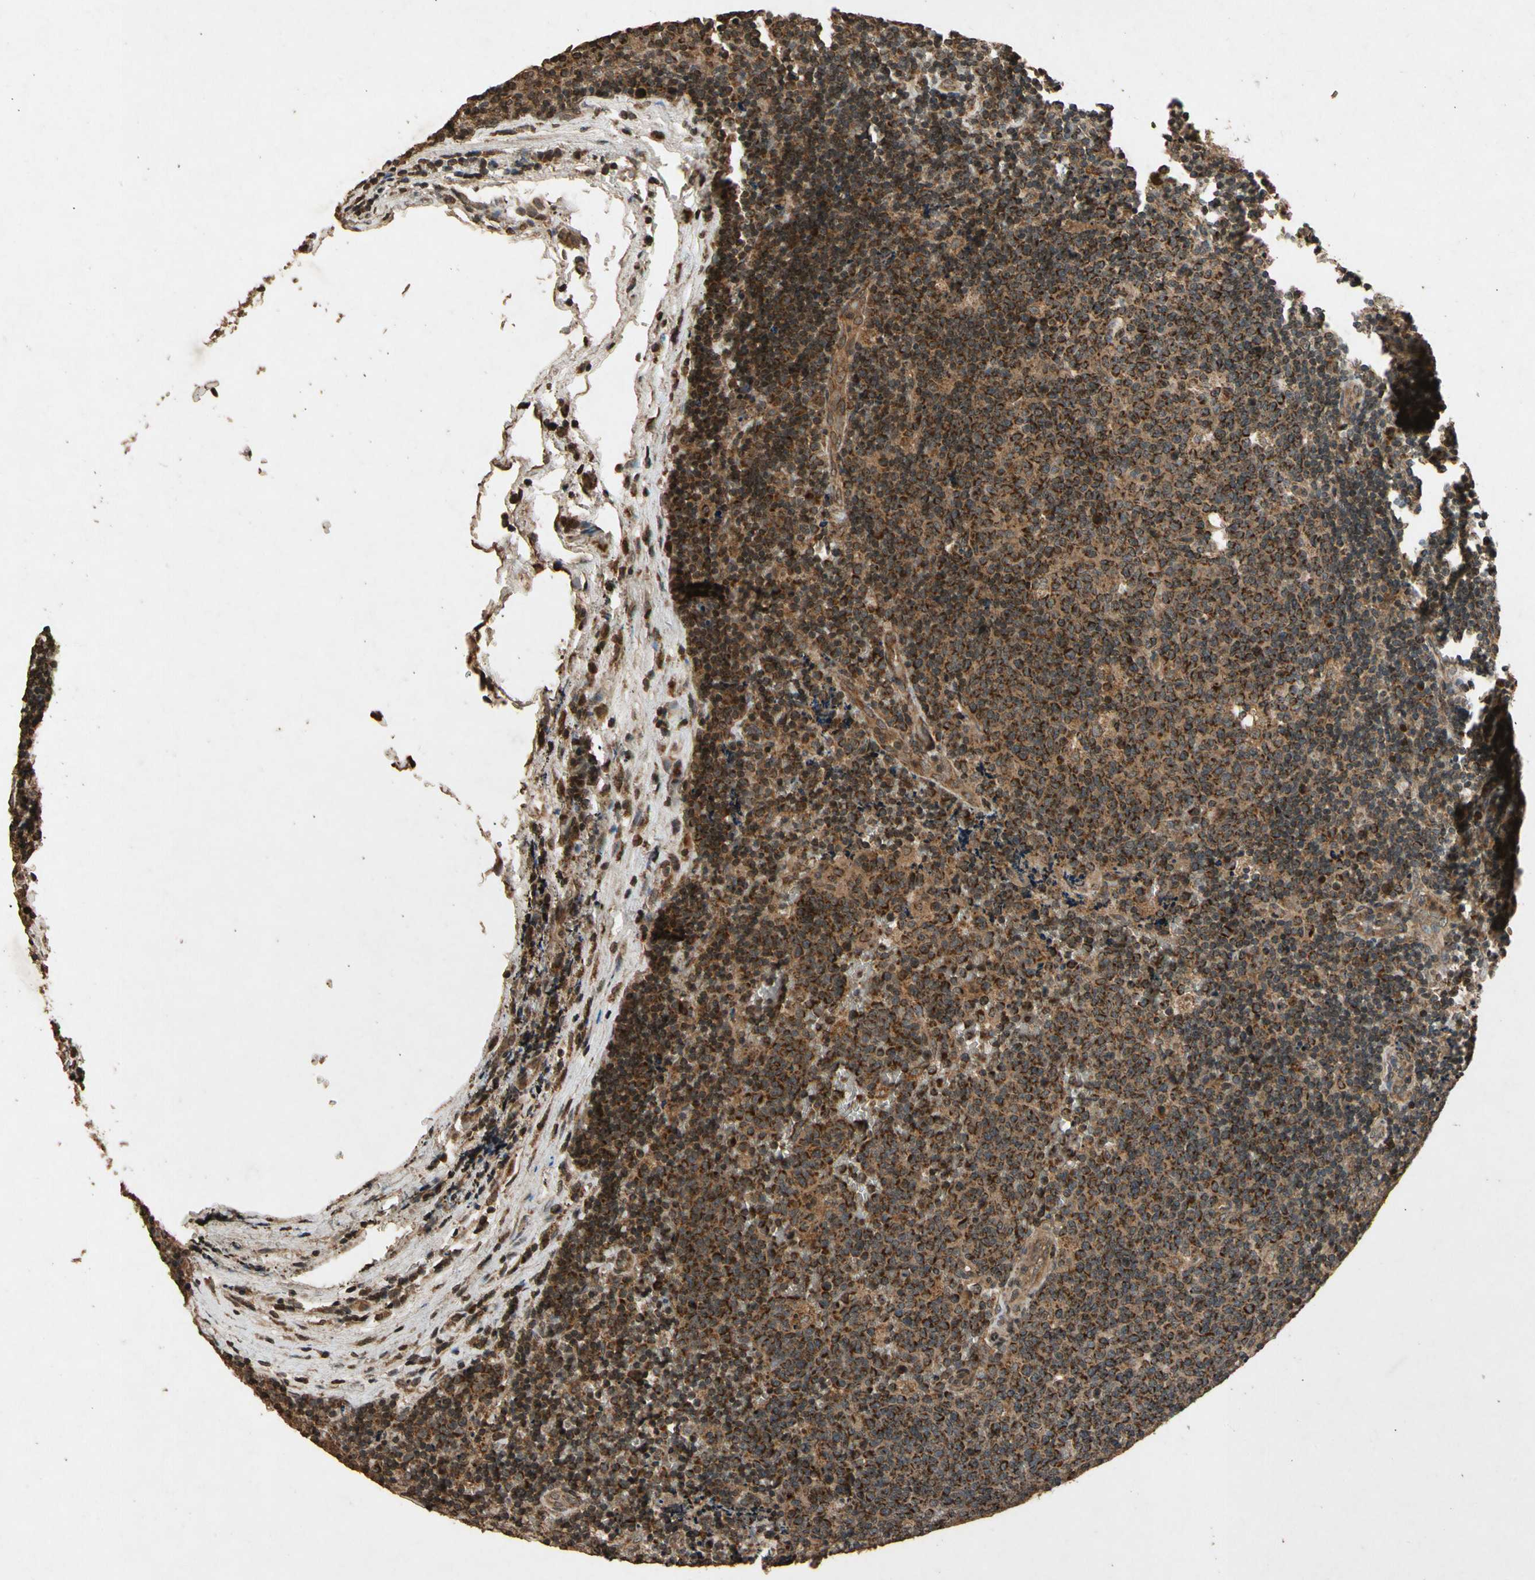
{"staining": {"intensity": "strong", "quantity": ">75%", "location": "cytoplasmic/membranous"}, "tissue": "lymph node", "cell_type": "Germinal center cells", "image_type": "normal", "snomed": [{"axis": "morphology", "description": "Normal tissue, NOS"}, {"axis": "topography", "description": "Lymph node"}, {"axis": "topography", "description": "Salivary gland"}], "caption": "IHC photomicrograph of unremarkable lymph node stained for a protein (brown), which shows high levels of strong cytoplasmic/membranous expression in about >75% of germinal center cells.", "gene": "TXN2", "patient": {"sex": "male", "age": 8}}